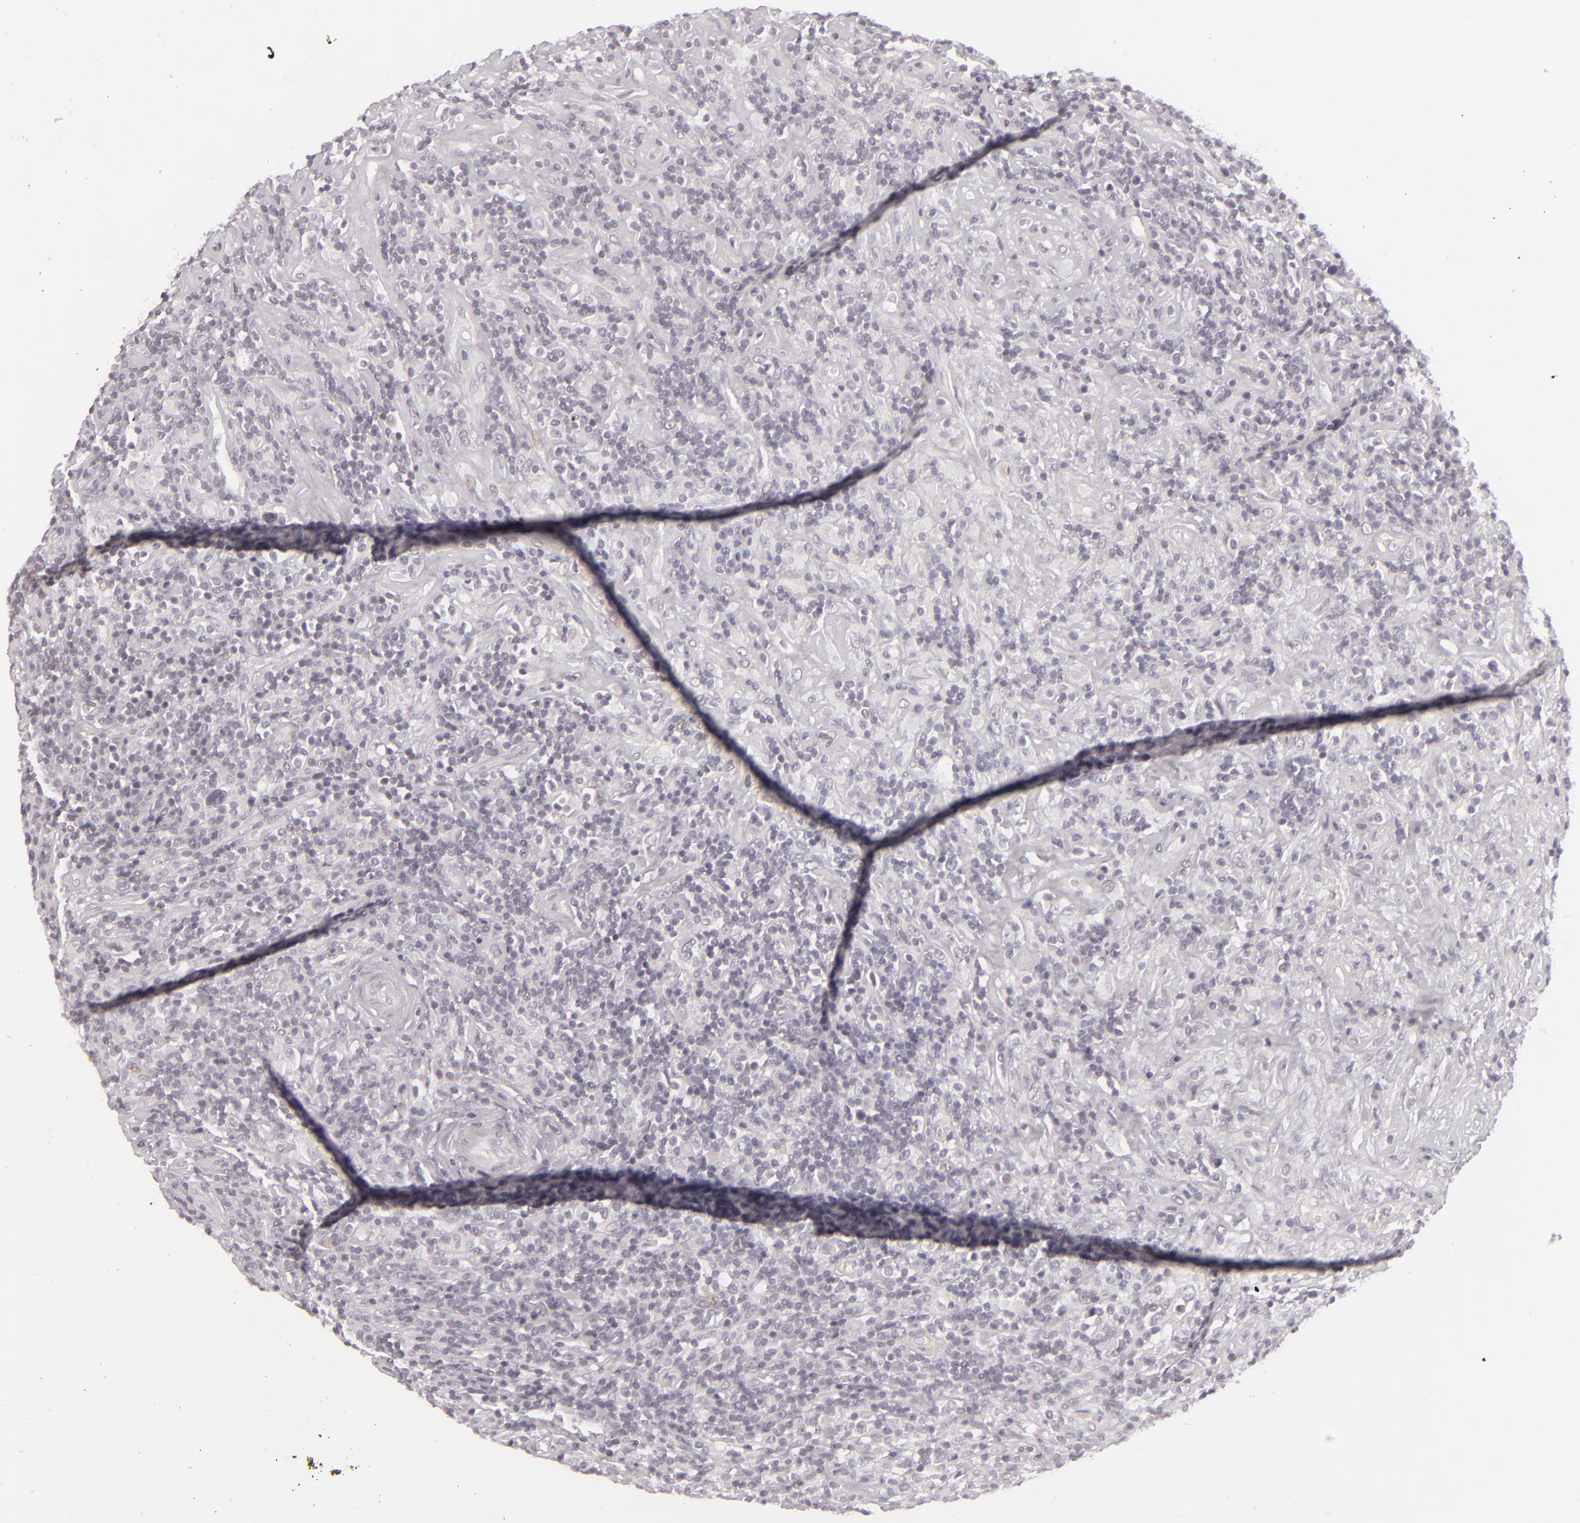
{"staining": {"intensity": "negative", "quantity": "none", "location": "none"}, "tissue": "lymphoma", "cell_type": "Tumor cells", "image_type": "cancer", "snomed": [{"axis": "morphology", "description": "Hodgkin's disease, NOS"}, {"axis": "topography", "description": "Lymph node"}], "caption": "Immunohistochemical staining of human lymphoma exhibits no significant staining in tumor cells.", "gene": "SIX1", "patient": {"sex": "male", "age": 46}}